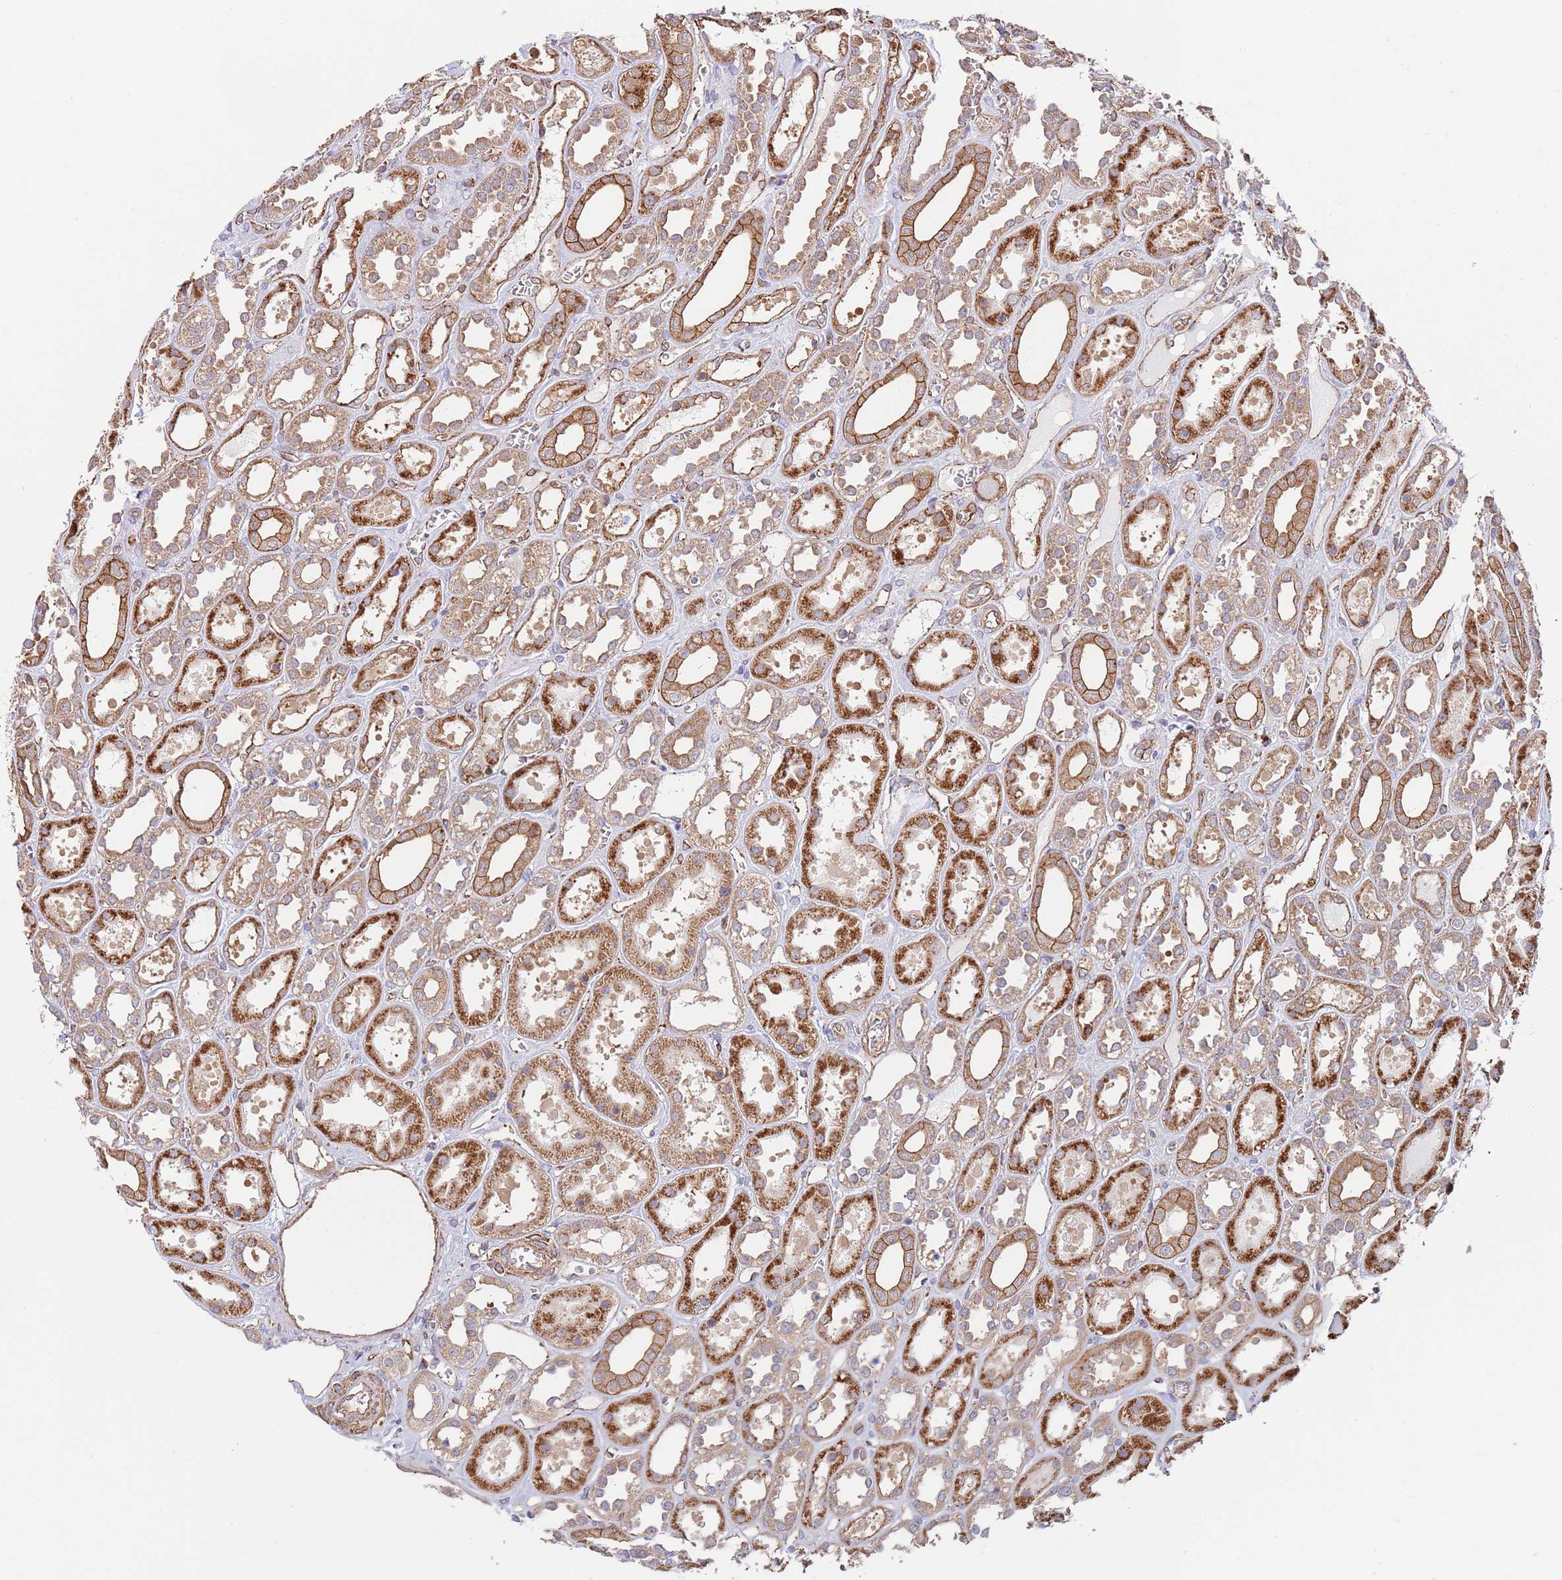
{"staining": {"intensity": "moderate", "quantity": "<25%", "location": "nuclear"}, "tissue": "kidney", "cell_type": "Cells in glomeruli", "image_type": "normal", "snomed": [{"axis": "morphology", "description": "Normal tissue, NOS"}, {"axis": "topography", "description": "Kidney"}], "caption": "This image demonstrates immunohistochemistry (IHC) staining of normal human kidney, with low moderate nuclear staining in about <25% of cells in glomeruli.", "gene": "BPNT1", "patient": {"sex": "female", "age": 41}}